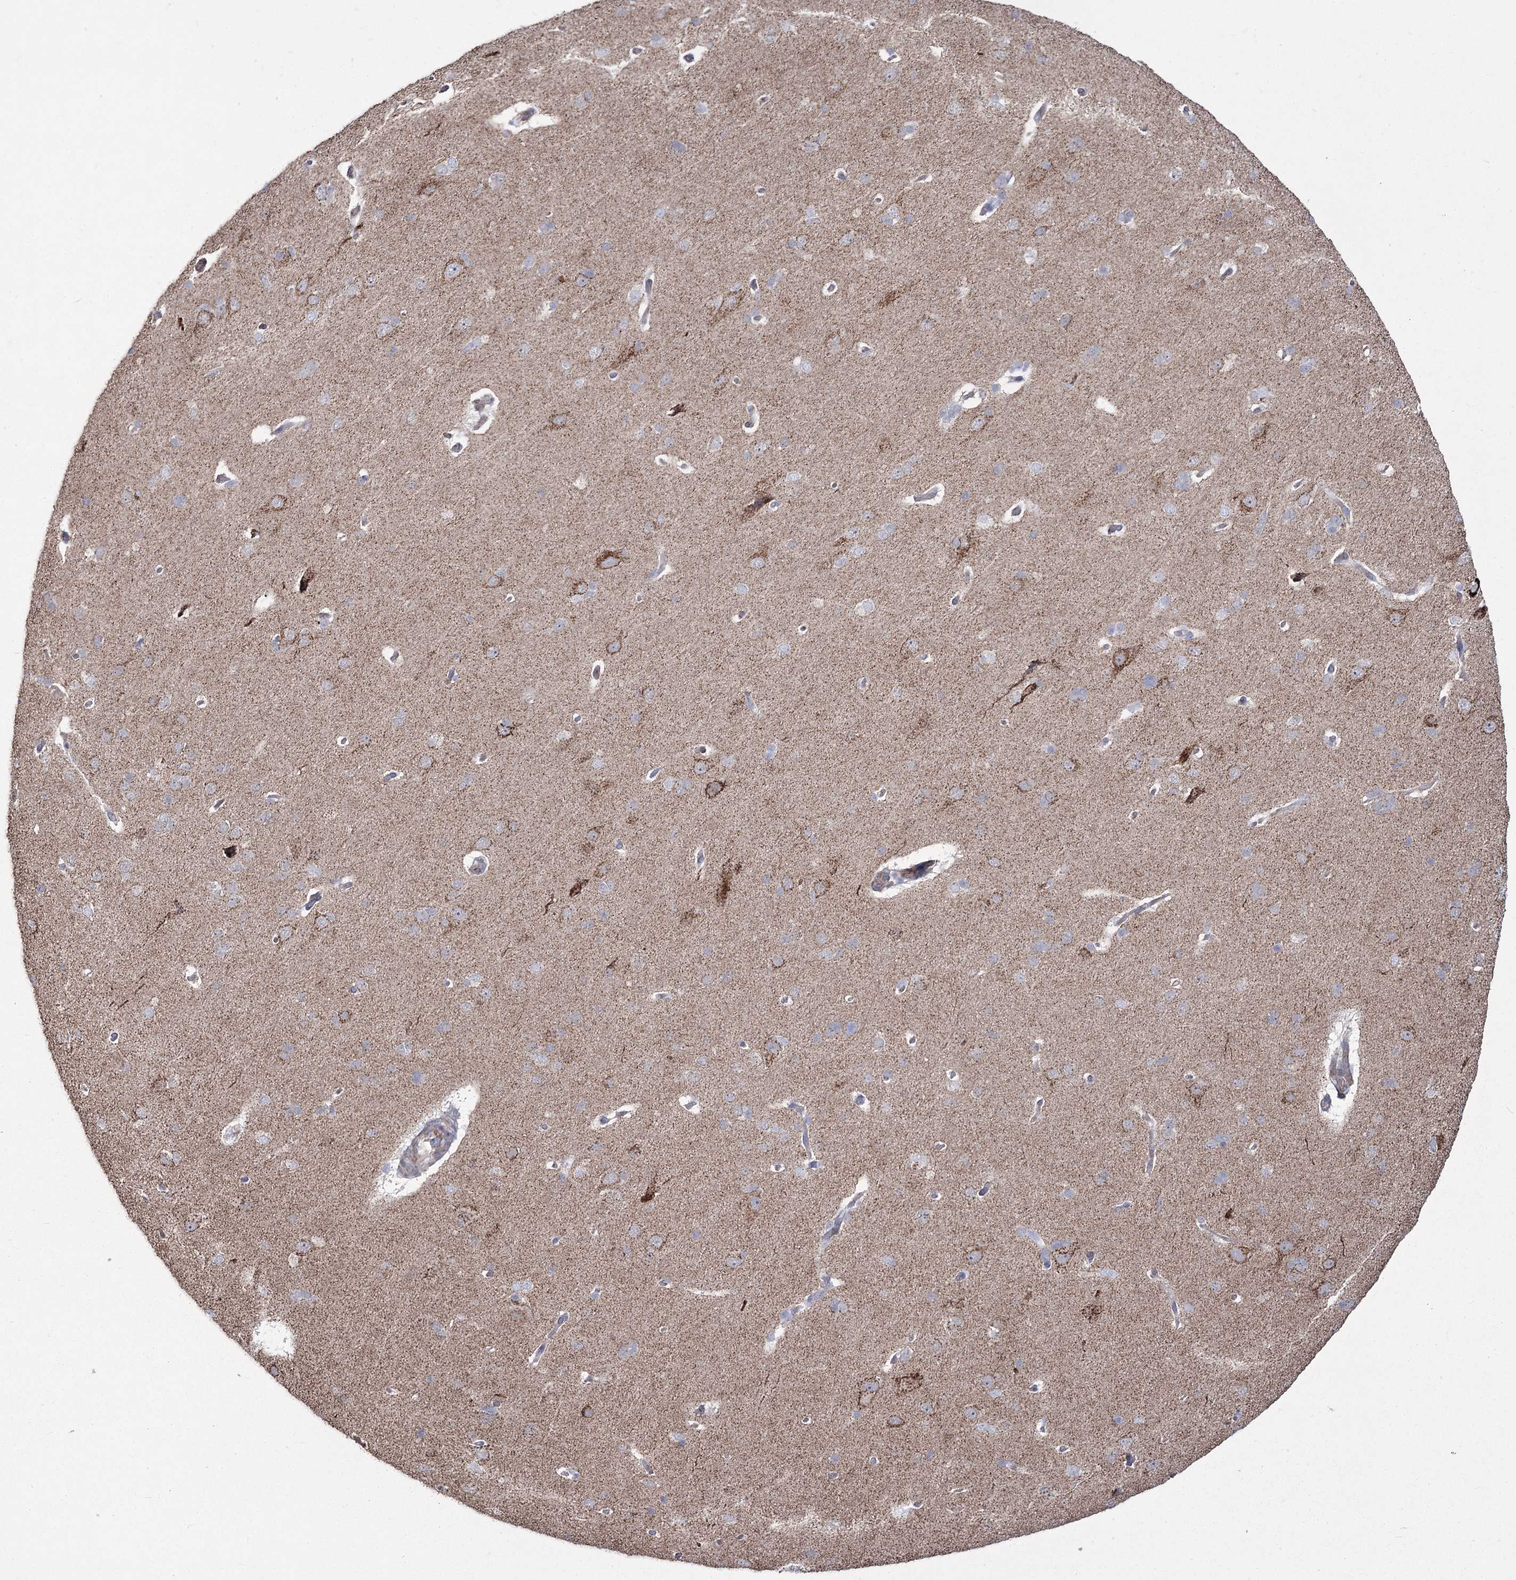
{"staining": {"intensity": "negative", "quantity": "none", "location": "none"}, "tissue": "cerebral cortex", "cell_type": "Endothelial cells", "image_type": "normal", "snomed": [{"axis": "morphology", "description": "Normal tissue, NOS"}, {"axis": "topography", "description": "Cerebral cortex"}], "caption": "Immunohistochemistry image of benign cerebral cortex stained for a protein (brown), which reveals no positivity in endothelial cells.", "gene": "ME3", "patient": {"sex": "male", "age": 62}}